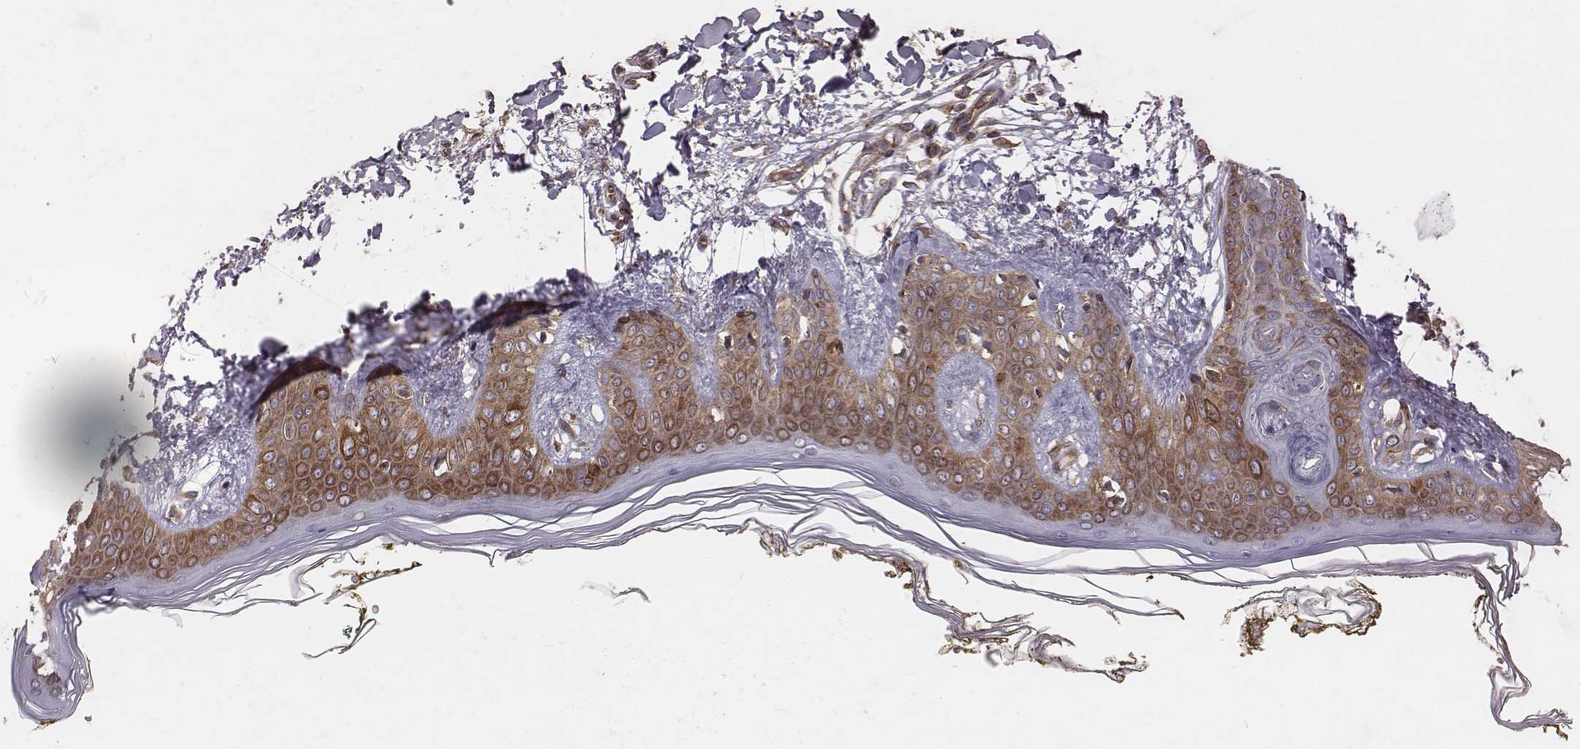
{"staining": {"intensity": "moderate", "quantity": ">75%", "location": "cytoplasmic/membranous"}, "tissue": "skin", "cell_type": "Fibroblasts", "image_type": "normal", "snomed": [{"axis": "morphology", "description": "Normal tissue, NOS"}, {"axis": "topography", "description": "Skin"}], "caption": "This micrograph exhibits immunohistochemistry staining of benign human skin, with medium moderate cytoplasmic/membranous staining in approximately >75% of fibroblasts.", "gene": "TXLNA", "patient": {"sex": "female", "age": 34}}